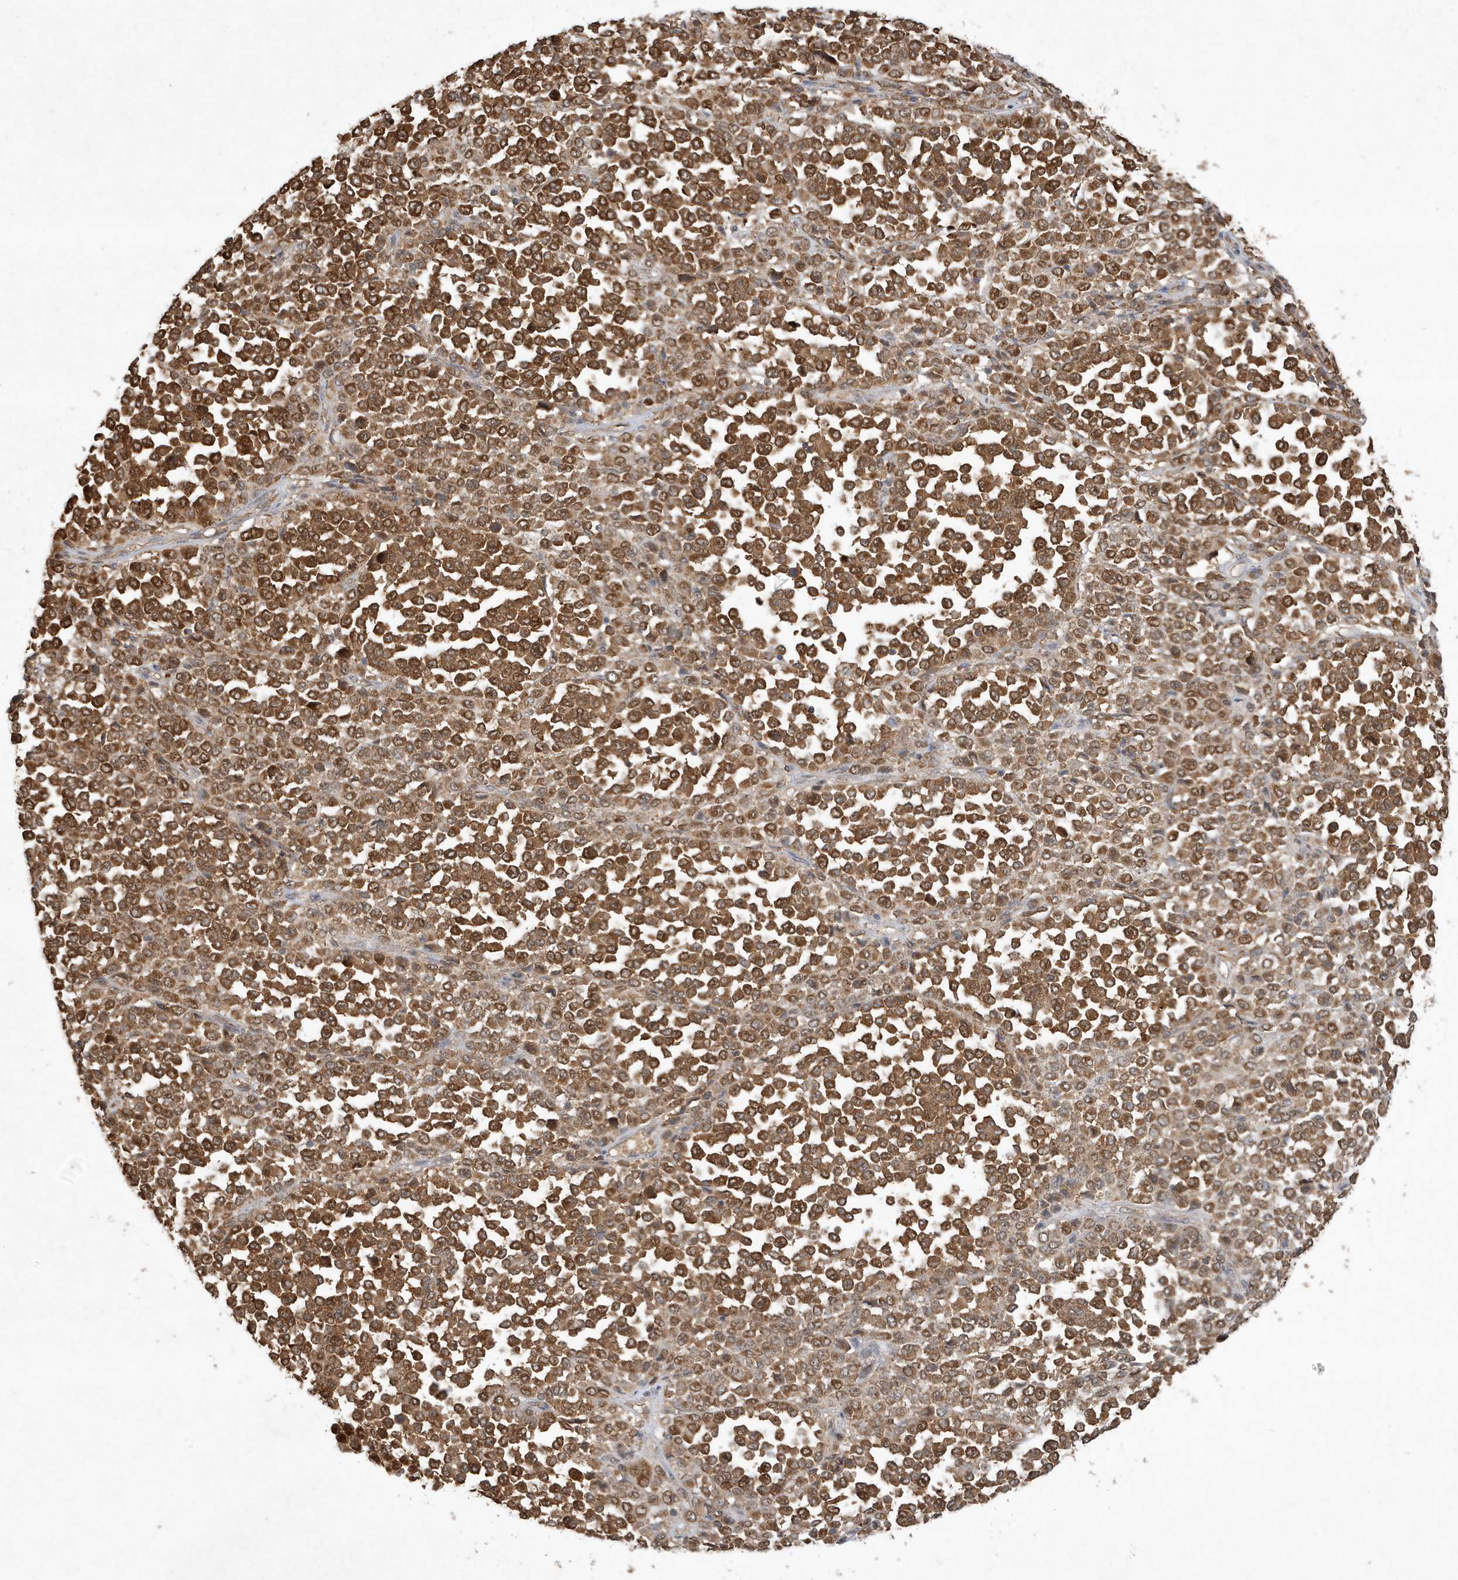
{"staining": {"intensity": "strong", "quantity": ">75%", "location": "cytoplasmic/membranous,nuclear"}, "tissue": "melanoma", "cell_type": "Tumor cells", "image_type": "cancer", "snomed": [{"axis": "morphology", "description": "Malignant melanoma, Metastatic site"}, {"axis": "topography", "description": "Pancreas"}], "caption": "This micrograph shows IHC staining of human malignant melanoma (metastatic site), with high strong cytoplasmic/membranous and nuclear staining in about >75% of tumor cells.", "gene": "ABCB9", "patient": {"sex": "female", "age": 30}}